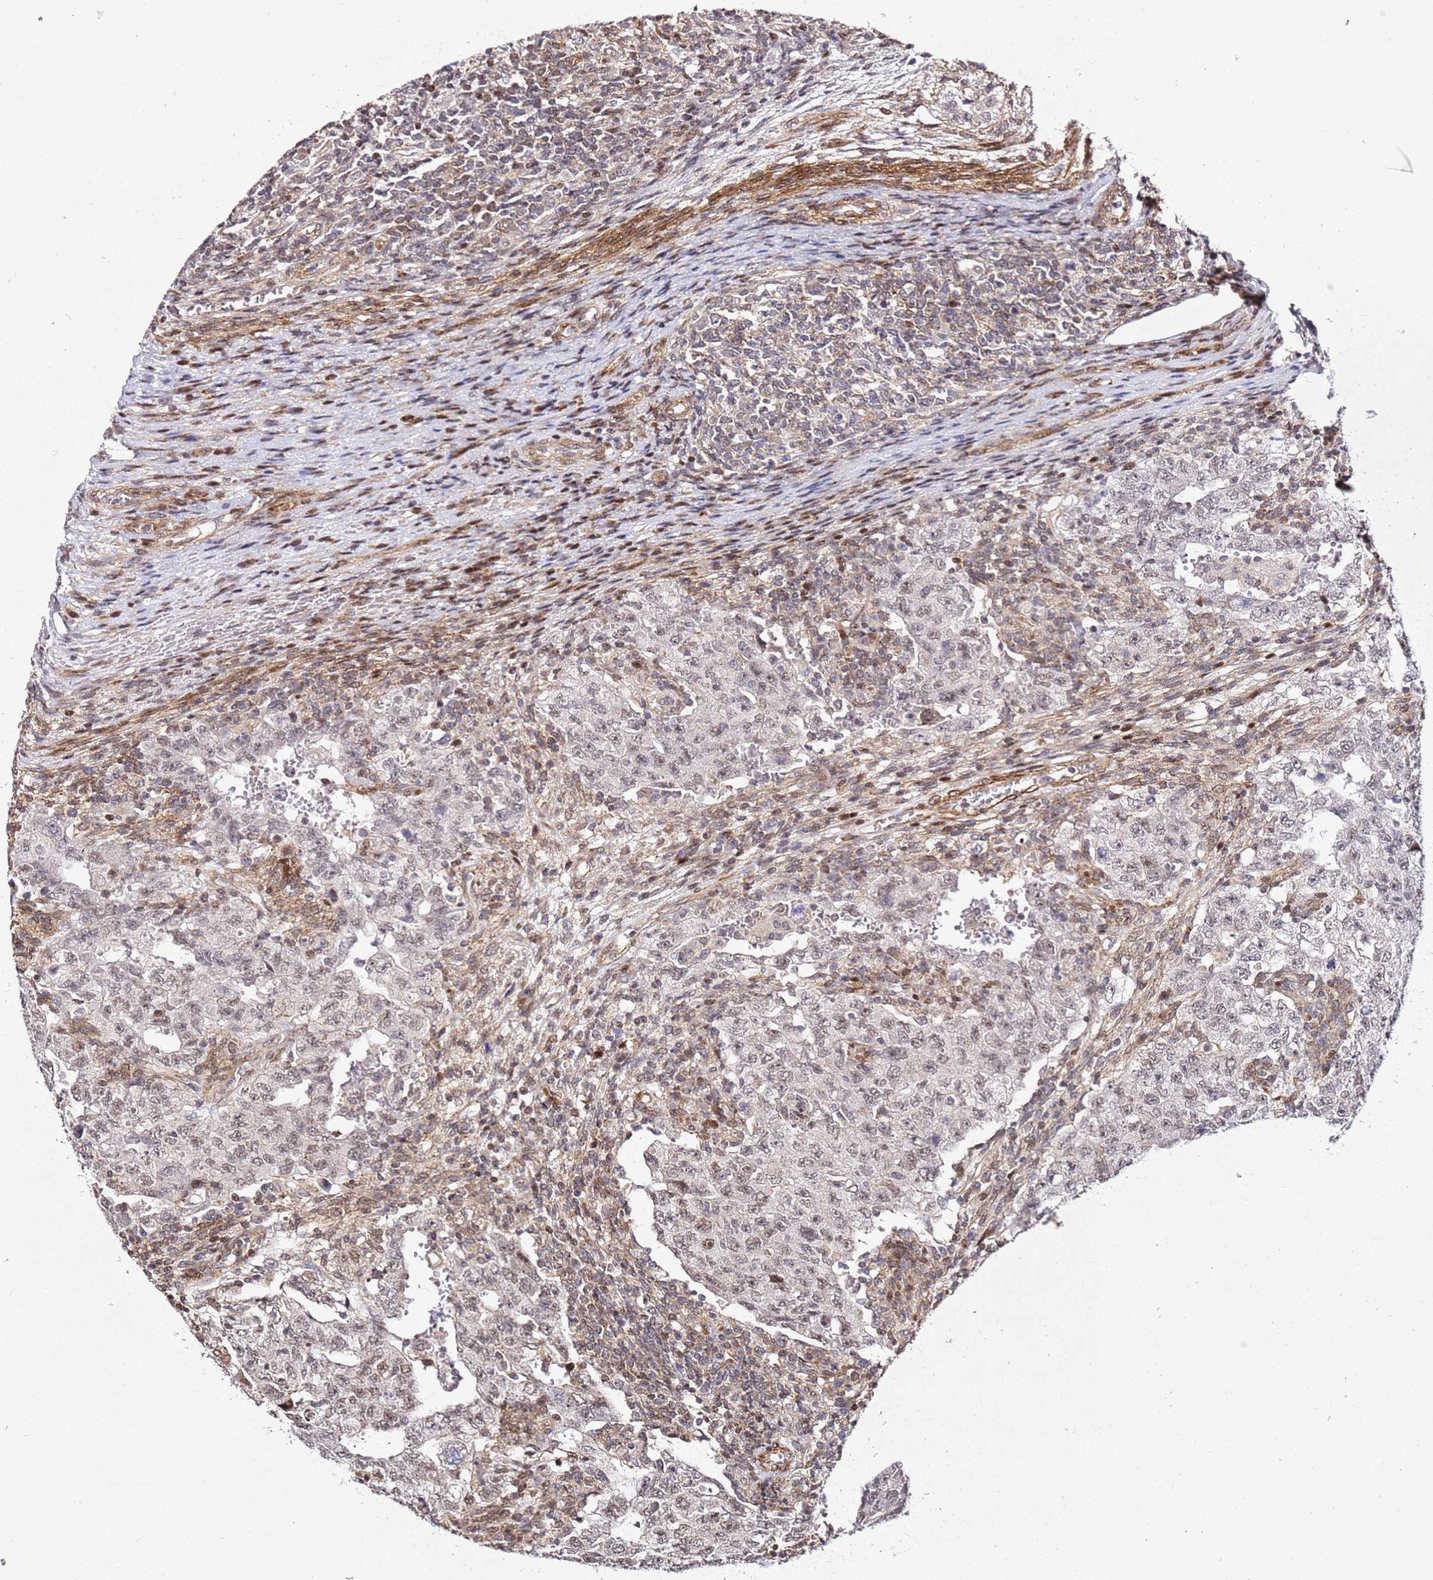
{"staining": {"intensity": "weak", "quantity": "25%-75%", "location": "nuclear"}, "tissue": "testis cancer", "cell_type": "Tumor cells", "image_type": "cancer", "snomed": [{"axis": "morphology", "description": "Carcinoma, Embryonal, NOS"}, {"axis": "topography", "description": "Testis"}], "caption": "High-power microscopy captured an immunohistochemistry micrograph of testis cancer, revealing weak nuclear staining in approximately 25%-75% of tumor cells.", "gene": "ZNF296", "patient": {"sex": "male", "age": 26}}